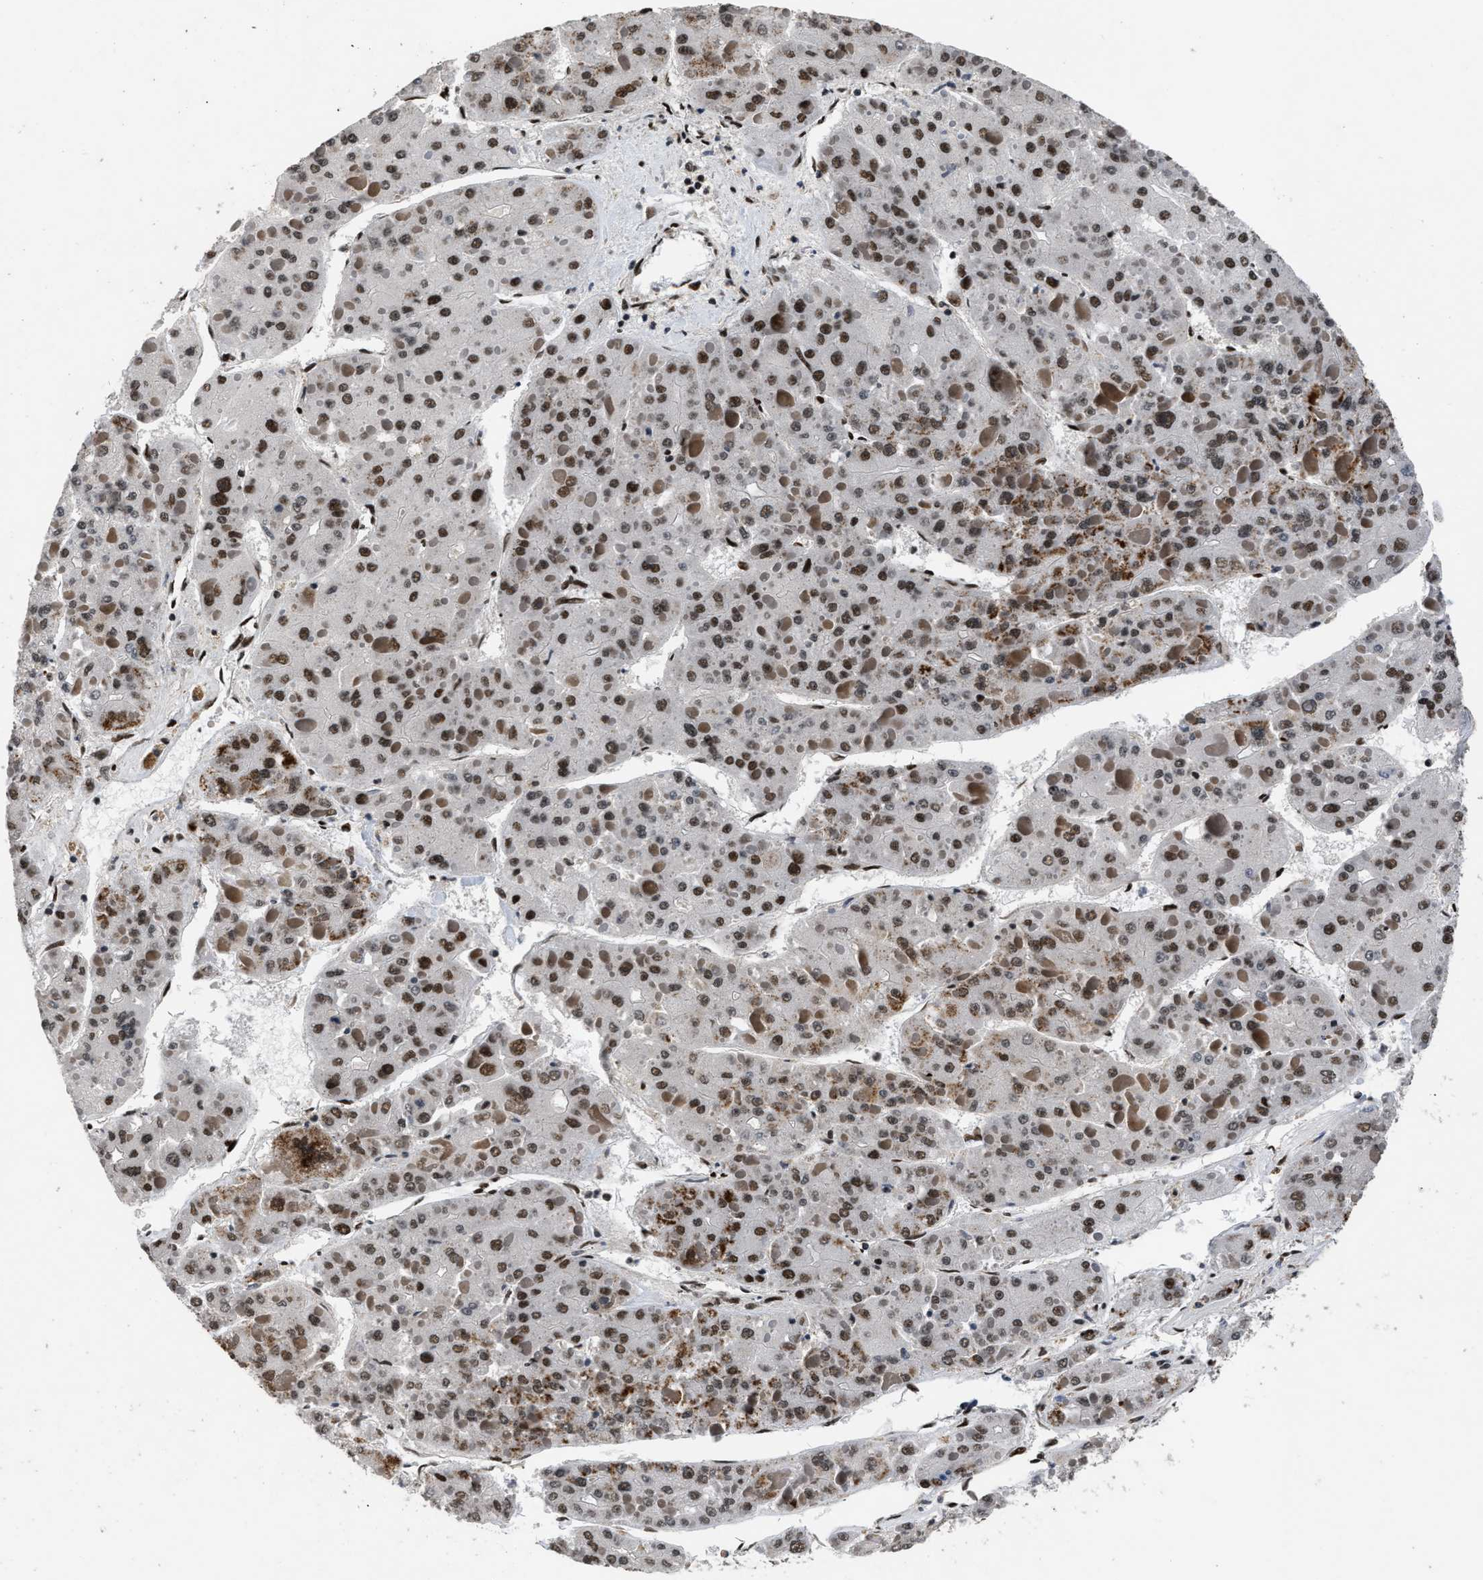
{"staining": {"intensity": "moderate", "quantity": ">75%", "location": "nuclear"}, "tissue": "liver cancer", "cell_type": "Tumor cells", "image_type": "cancer", "snomed": [{"axis": "morphology", "description": "Carcinoma, Hepatocellular, NOS"}, {"axis": "topography", "description": "Liver"}], "caption": "A brown stain labels moderate nuclear staining of a protein in human liver cancer (hepatocellular carcinoma) tumor cells. (Stains: DAB in brown, nuclei in blue, Microscopy: brightfield microscopy at high magnification).", "gene": "SMARCB1", "patient": {"sex": "female", "age": 73}}